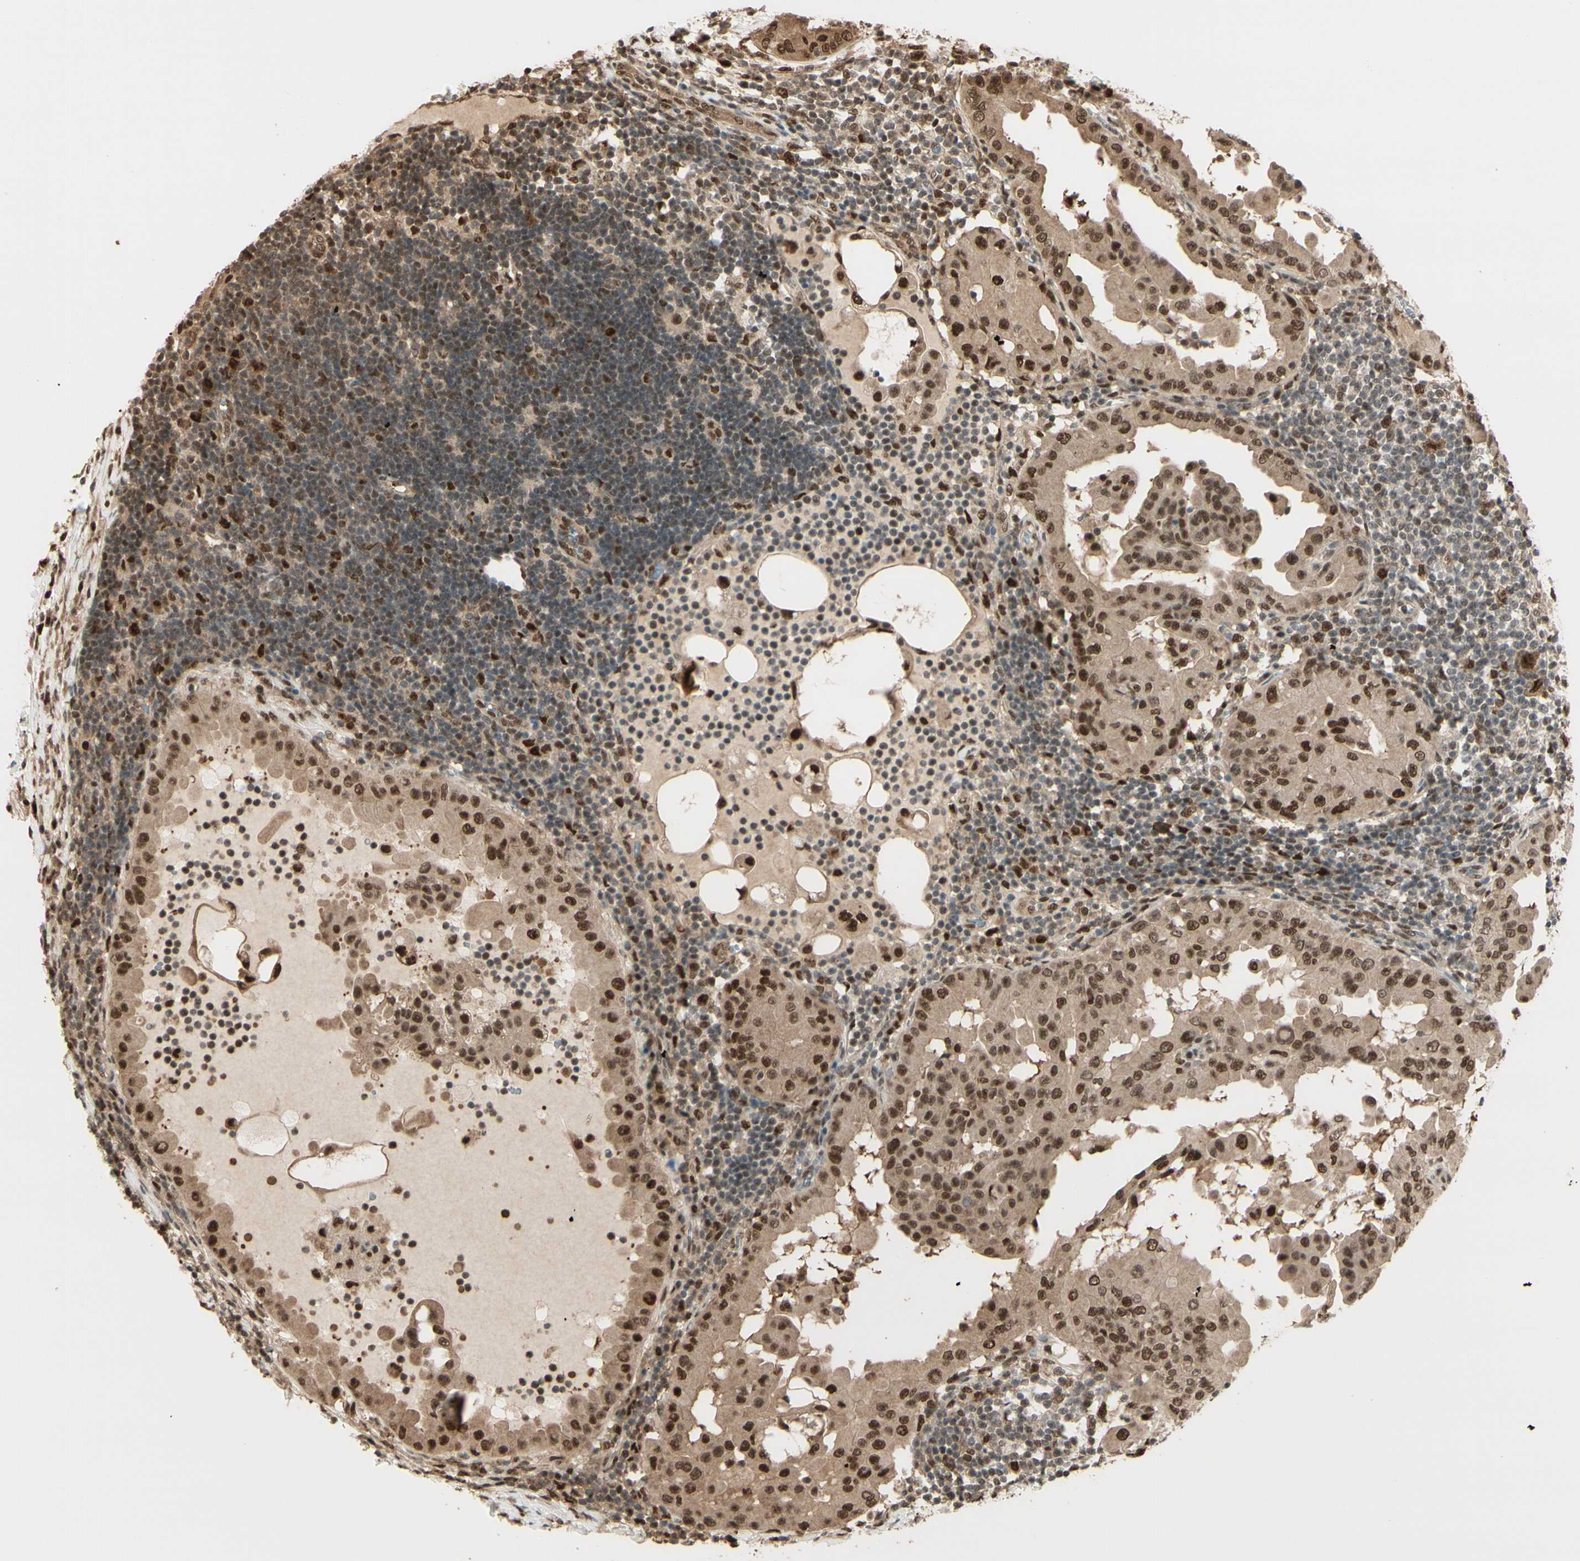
{"staining": {"intensity": "strong", "quantity": ">75%", "location": "cytoplasmic/membranous,nuclear"}, "tissue": "thyroid cancer", "cell_type": "Tumor cells", "image_type": "cancer", "snomed": [{"axis": "morphology", "description": "Papillary adenocarcinoma, NOS"}, {"axis": "topography", "description": "Thyroid gland"}], "caption": "Tumor cells demonstrate high levels of strong cytoplasmic/membranous and nuclear positivity in approximately >75% of cells in thyroid cancer.", "gene": "HSF1", "patient": {"sex": "male", "age": 33}}